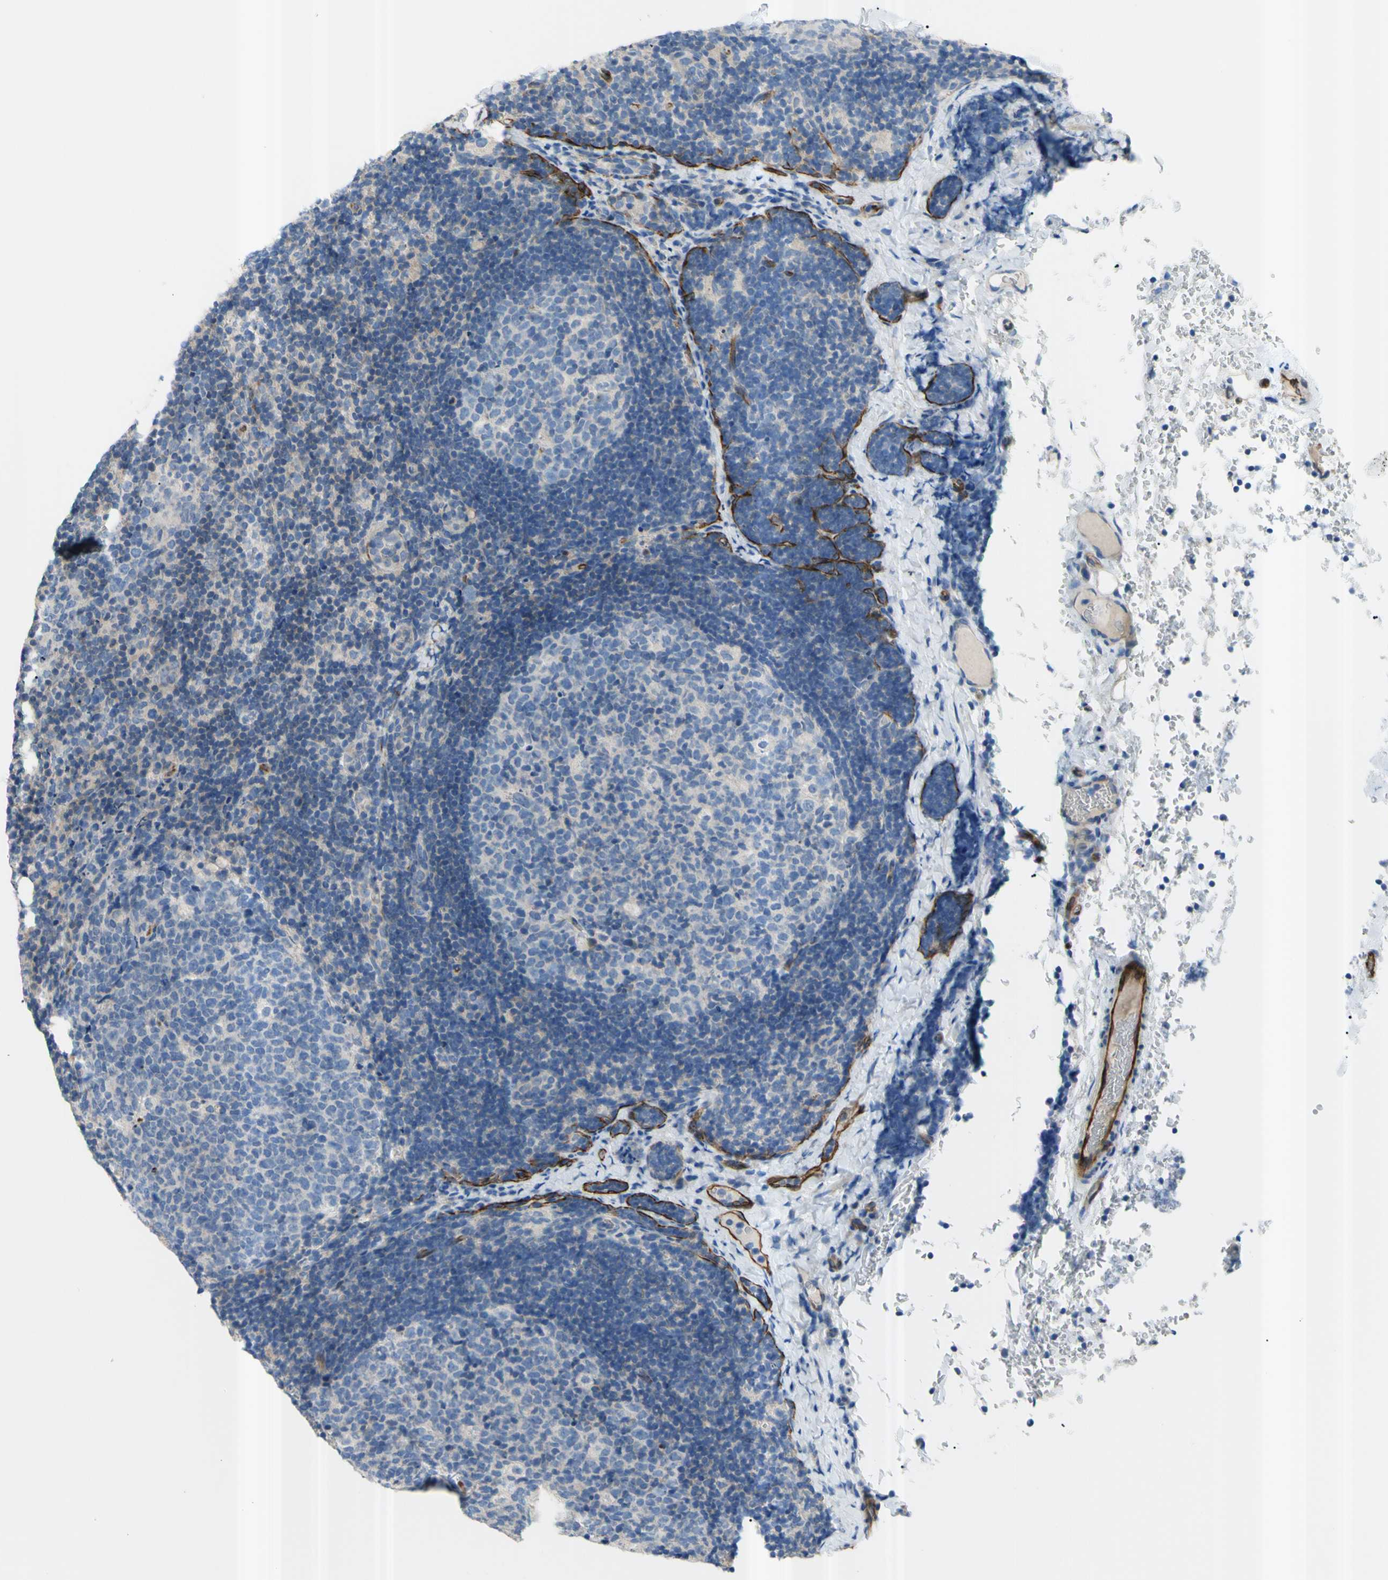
{"staining": {"intensity": "negative", "quantity": "none", "location": "none"}, "tissue": "lymph node", "cell_type": "Germinal center cells", "image_type": "normal", "snomed": [{"axis": "morphology", "description": "Normal tissue, NOS"}, {"axis": "topography", "description": "Lymph node"}], "caption": "Immunohistochemistry (IHC) histopathology image of normal human lymph node stained for a protein (brown), which demonstrates no staining in germinal center cells.", "gene": "PRRG2", "patient": {"sex": "female", "age": 14}}